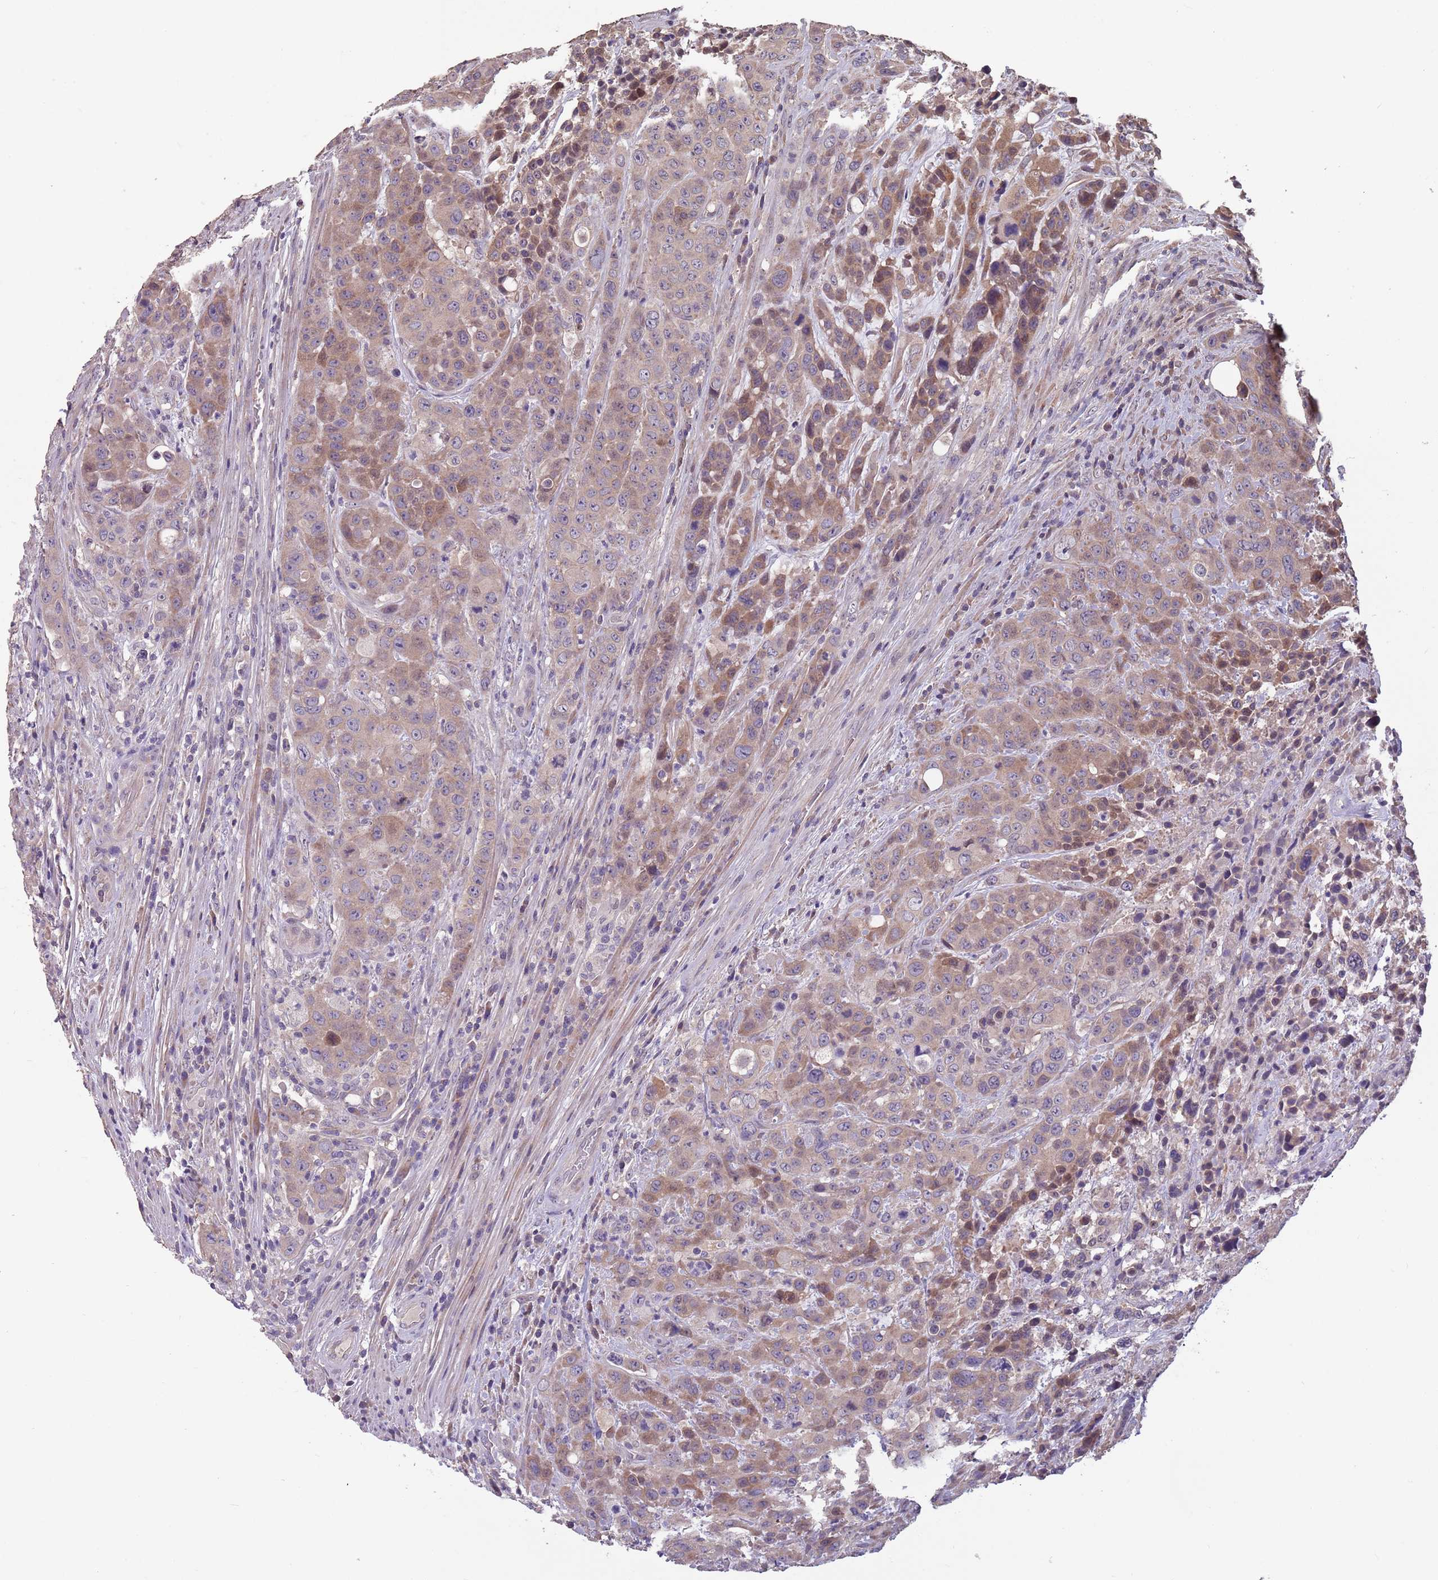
{"staining": {"intensity": "moderate", "quantity": "25%-75%", "location": "cytoplasmic/membranous"}, "tissue": "colorectal cancer", "cell_type": "Tumor cells", "image_type": "cancer", "snomed": [{"axis": "morphology", "description": "Adenocarcinoma, NOS"}, {"axis": "topography", "description": "Colon"}], "caption": "Human colorectal cancer stained with a protein marker demonstrates moderate staining in tumor cells.", "gene": "MBD3L1", "patient": {"sex": "male", "age": 62}}